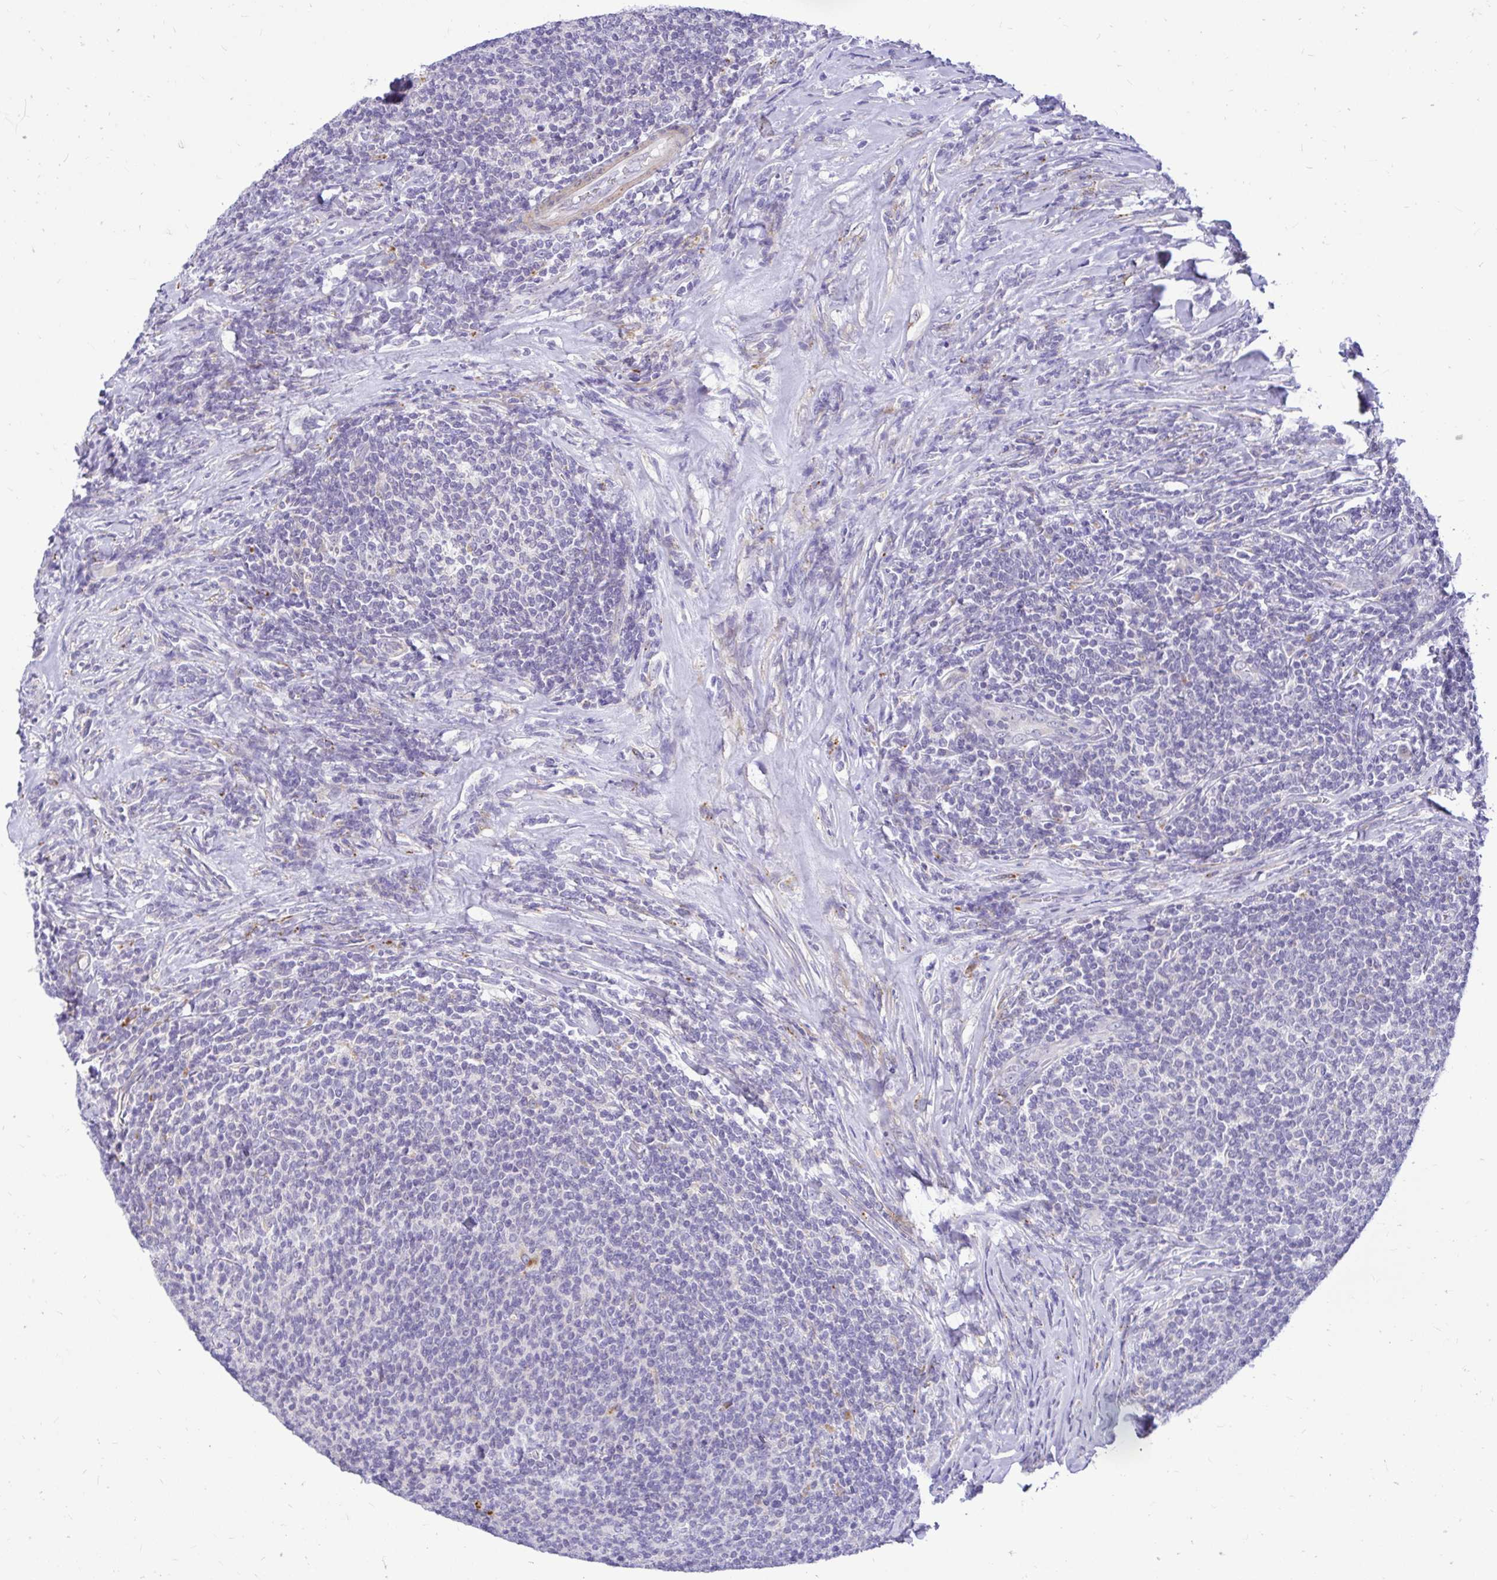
{"staining": {"intensity": "negative", "quantity": "none", "location": "none"}, "tissue": "lymphoma", "cell_type": "Tumor cells", "image_type": "cancer", "snomed": [{"axis": "morphology", "description": "Malignant lymphoma, non-Hodgkin's type, Low grade"}, {"axis": "topography", "description": "Lymph node"}], "caption": "This is an IHC photomicrograph of human lymphoma. There is no staining in tumor cells.", "gene": "PKN3", "patient": {"sex": "male", "age": 52}}